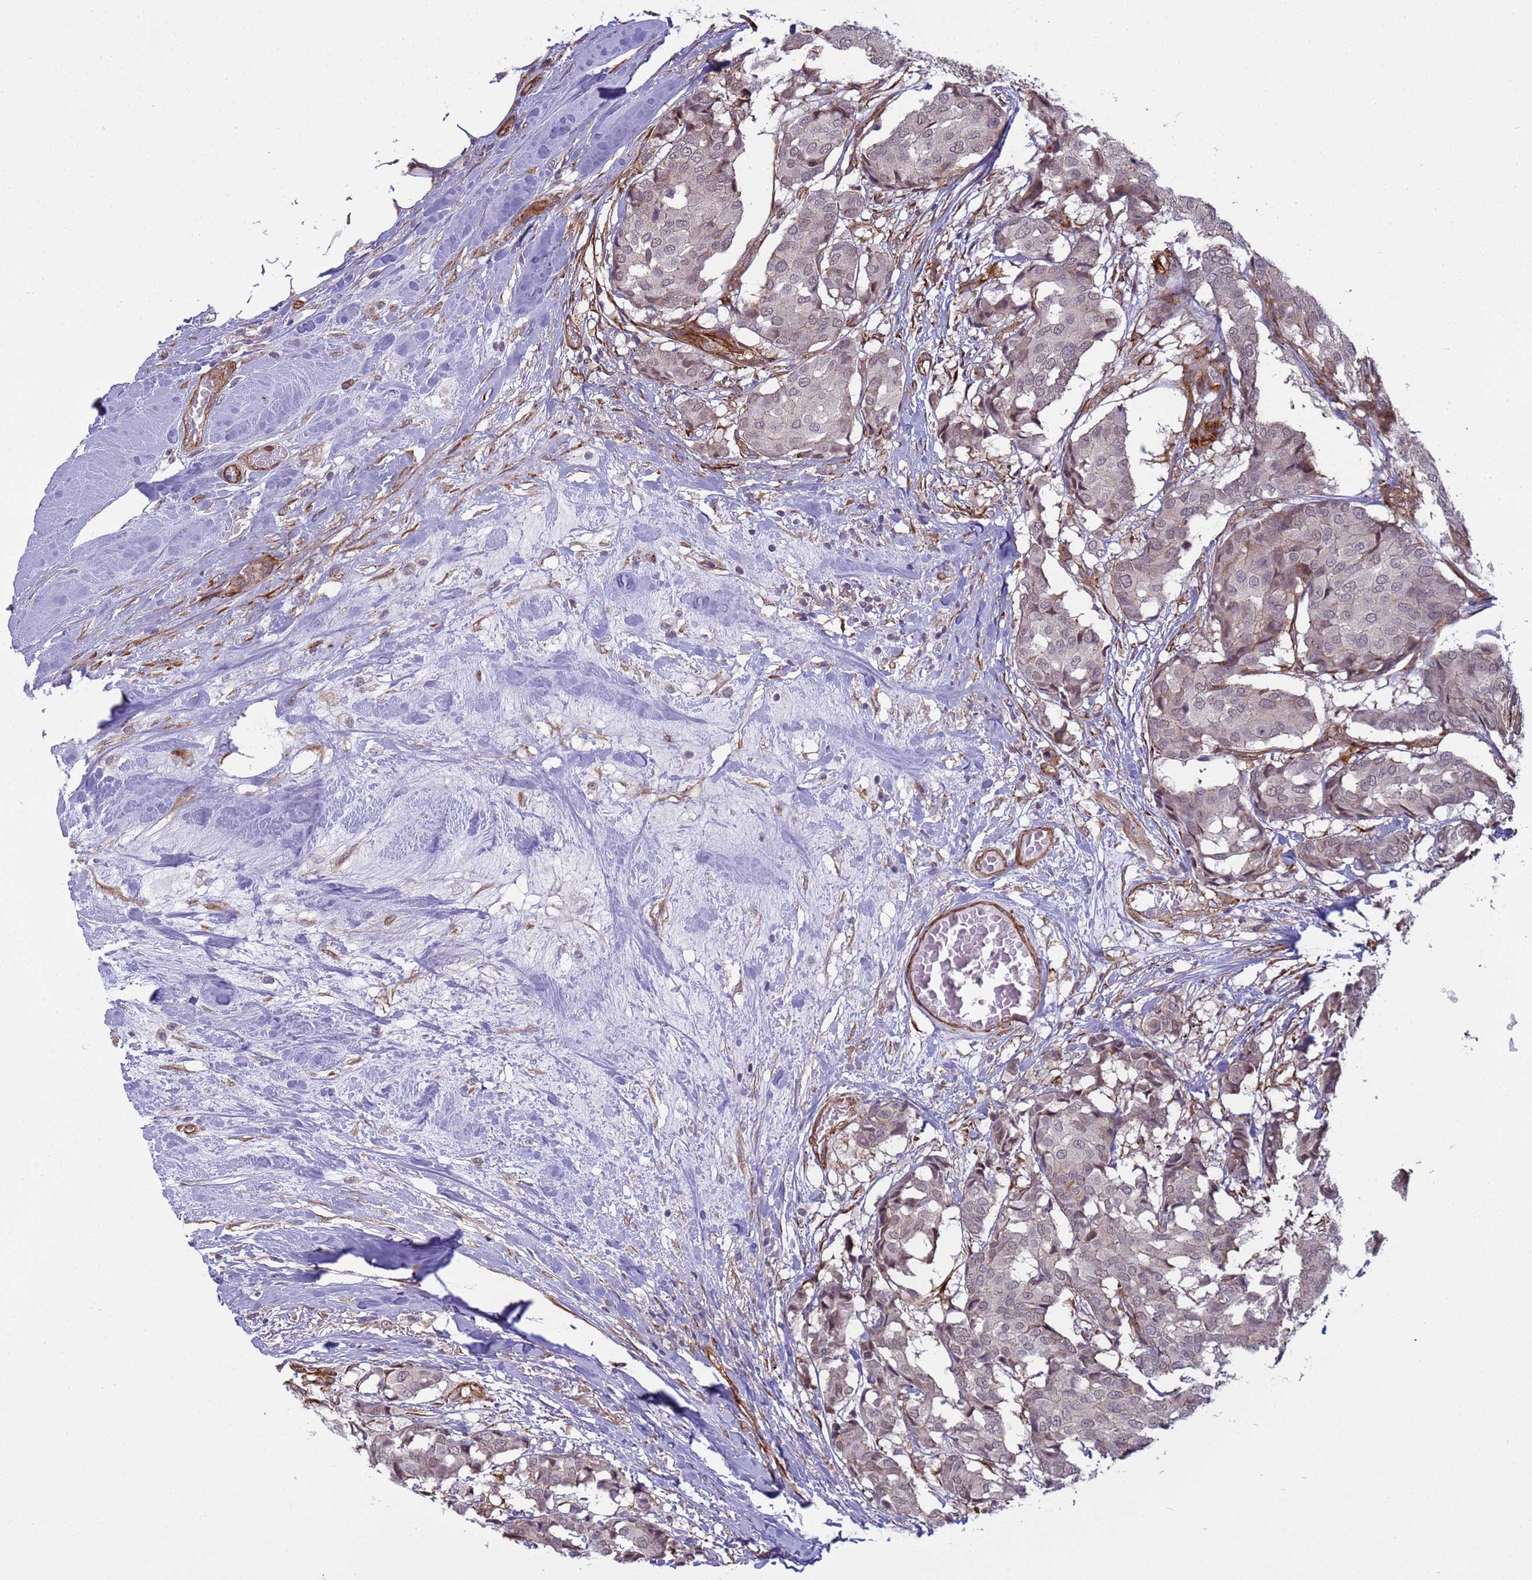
{"staining": {"intensity": "weak", "quantity": "<25%", "location": "nuclear"}, "tissue": "breast cancer", "cell_type": "Tumor cells", "image_type": "cancer", "snomed": [{"axis": "morphology", "description": "Duct carcinoma"}, {"axis": "topography", "description": "Breast"}], "caption": "The histopathology image exhibits no staining of tumor cells in breast cancer. (IHC, brightfield microscopy, high magnification).", "gene": "ITGB4", "patient": {"sex": "female", "age": 75}}